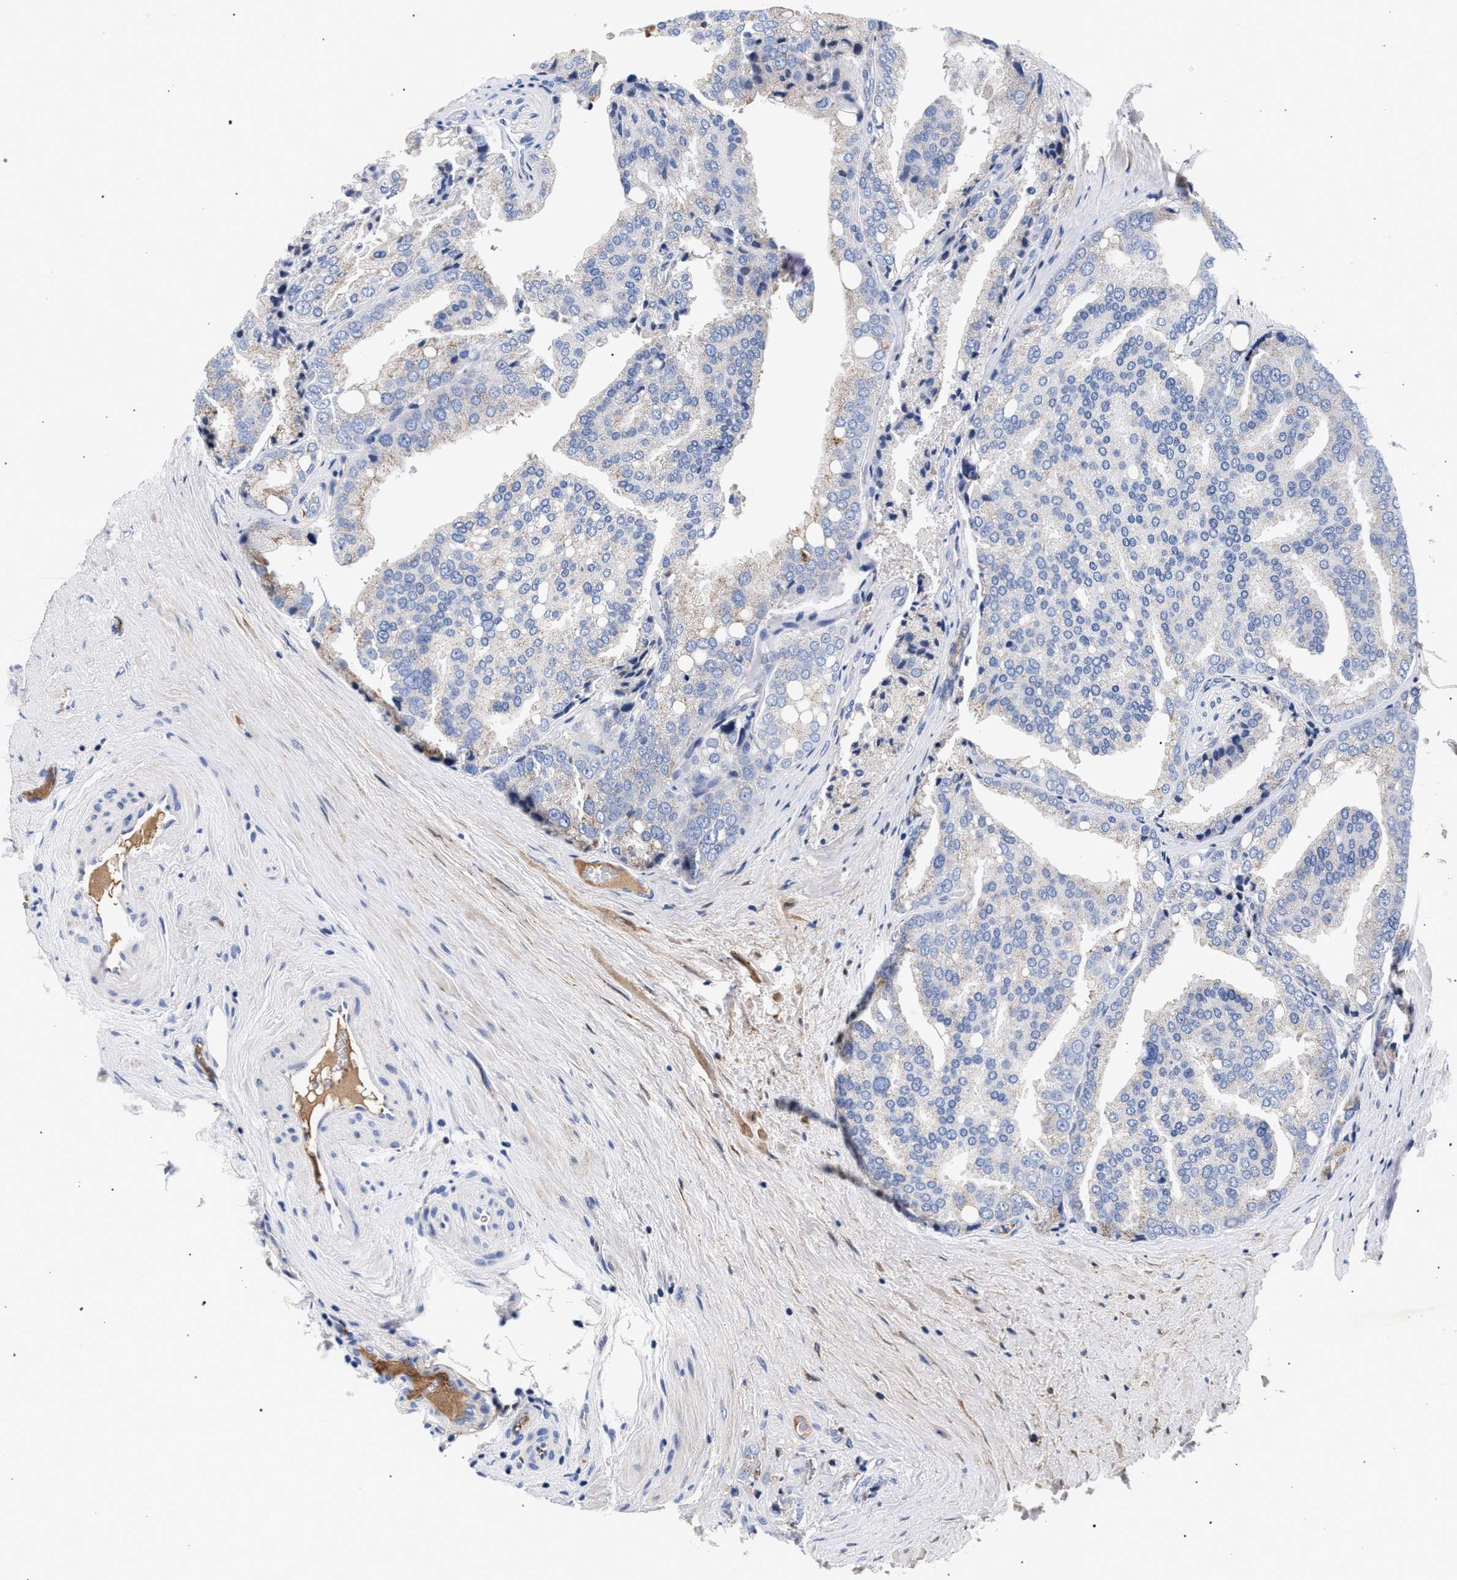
{"staining": {"intensity": "negative", "quantity": "none", "location": "none"}, "tissue": "prostate cancer", "cell_type": "Tumor cells", "image_type": "cancer", "snomed": [{"axis": "morphology", "description": "Adenocarcinoma, High grade"}, {"axis": "topography", "description": "Prostate"}], "caption": "Immunohistochemistry (IHC) photomicrograph of neoplastic tissue: human adenocarcinoma (high-grade) (prostate) stained with DAB demonstrates no significant protein positivity in tumor cells. (DAB immunohistochemistry (IHC) with hematoxylin counter stain).", "gene": "ACOX1", "patient": {"sex": "male", "age": 50}}